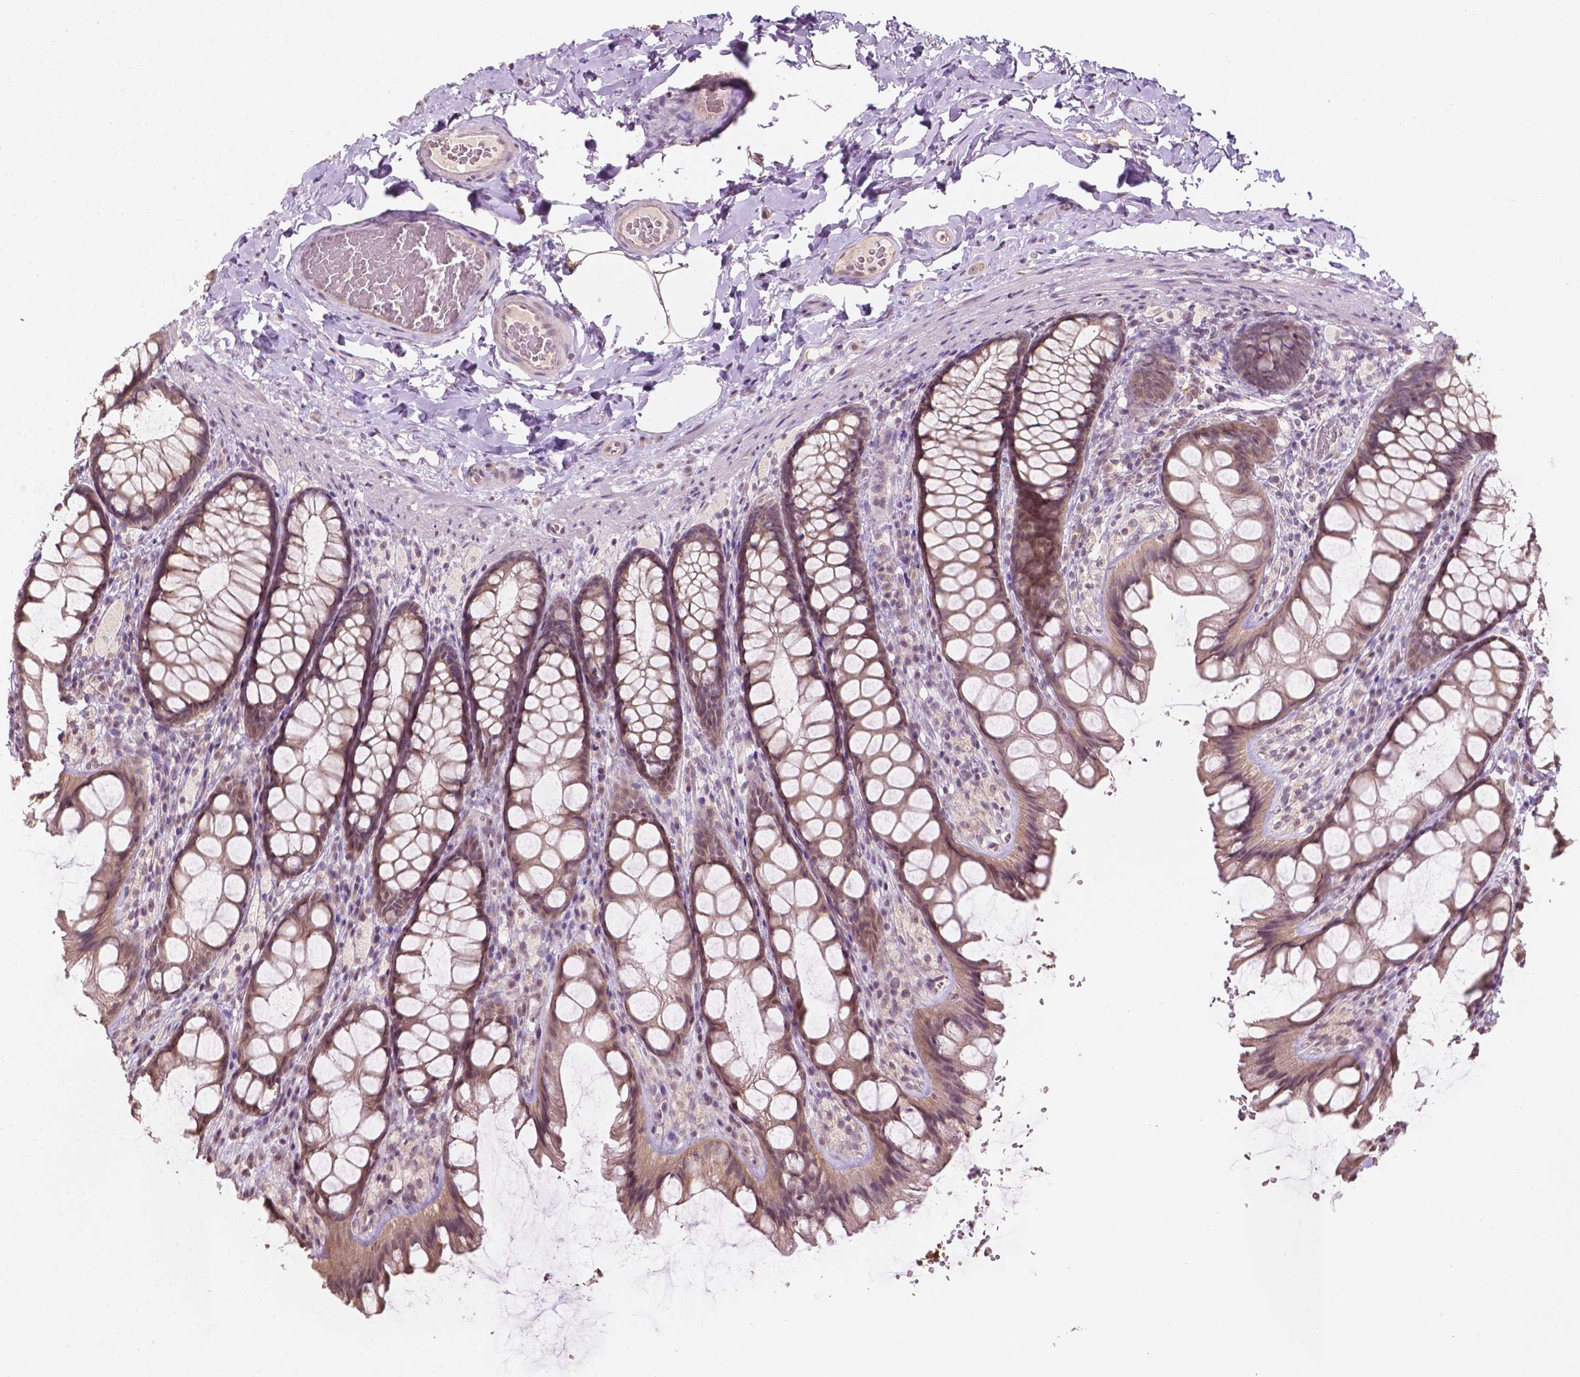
{"staining": {"intensity": "negative", "quantity": "none", "location": "none"}, "tissue": "colon", "cell_type": "Endothelial cells", "image_type": "normal", "snomed": [{"axis": "morphology", "description": "Normal tissue, NOS"}, {"axis": "topography", "description": "Colon"}], "caption": "High magnification brightfield microscopy of normal colon stained with DAB (3,3'-diaminobenzidine) (brown) and counterstained with hematoxylin (blue): endothelial cells show no significant staining.", "gene": "NOS1AP", "patient": {"sex": "male", "age": 47}}